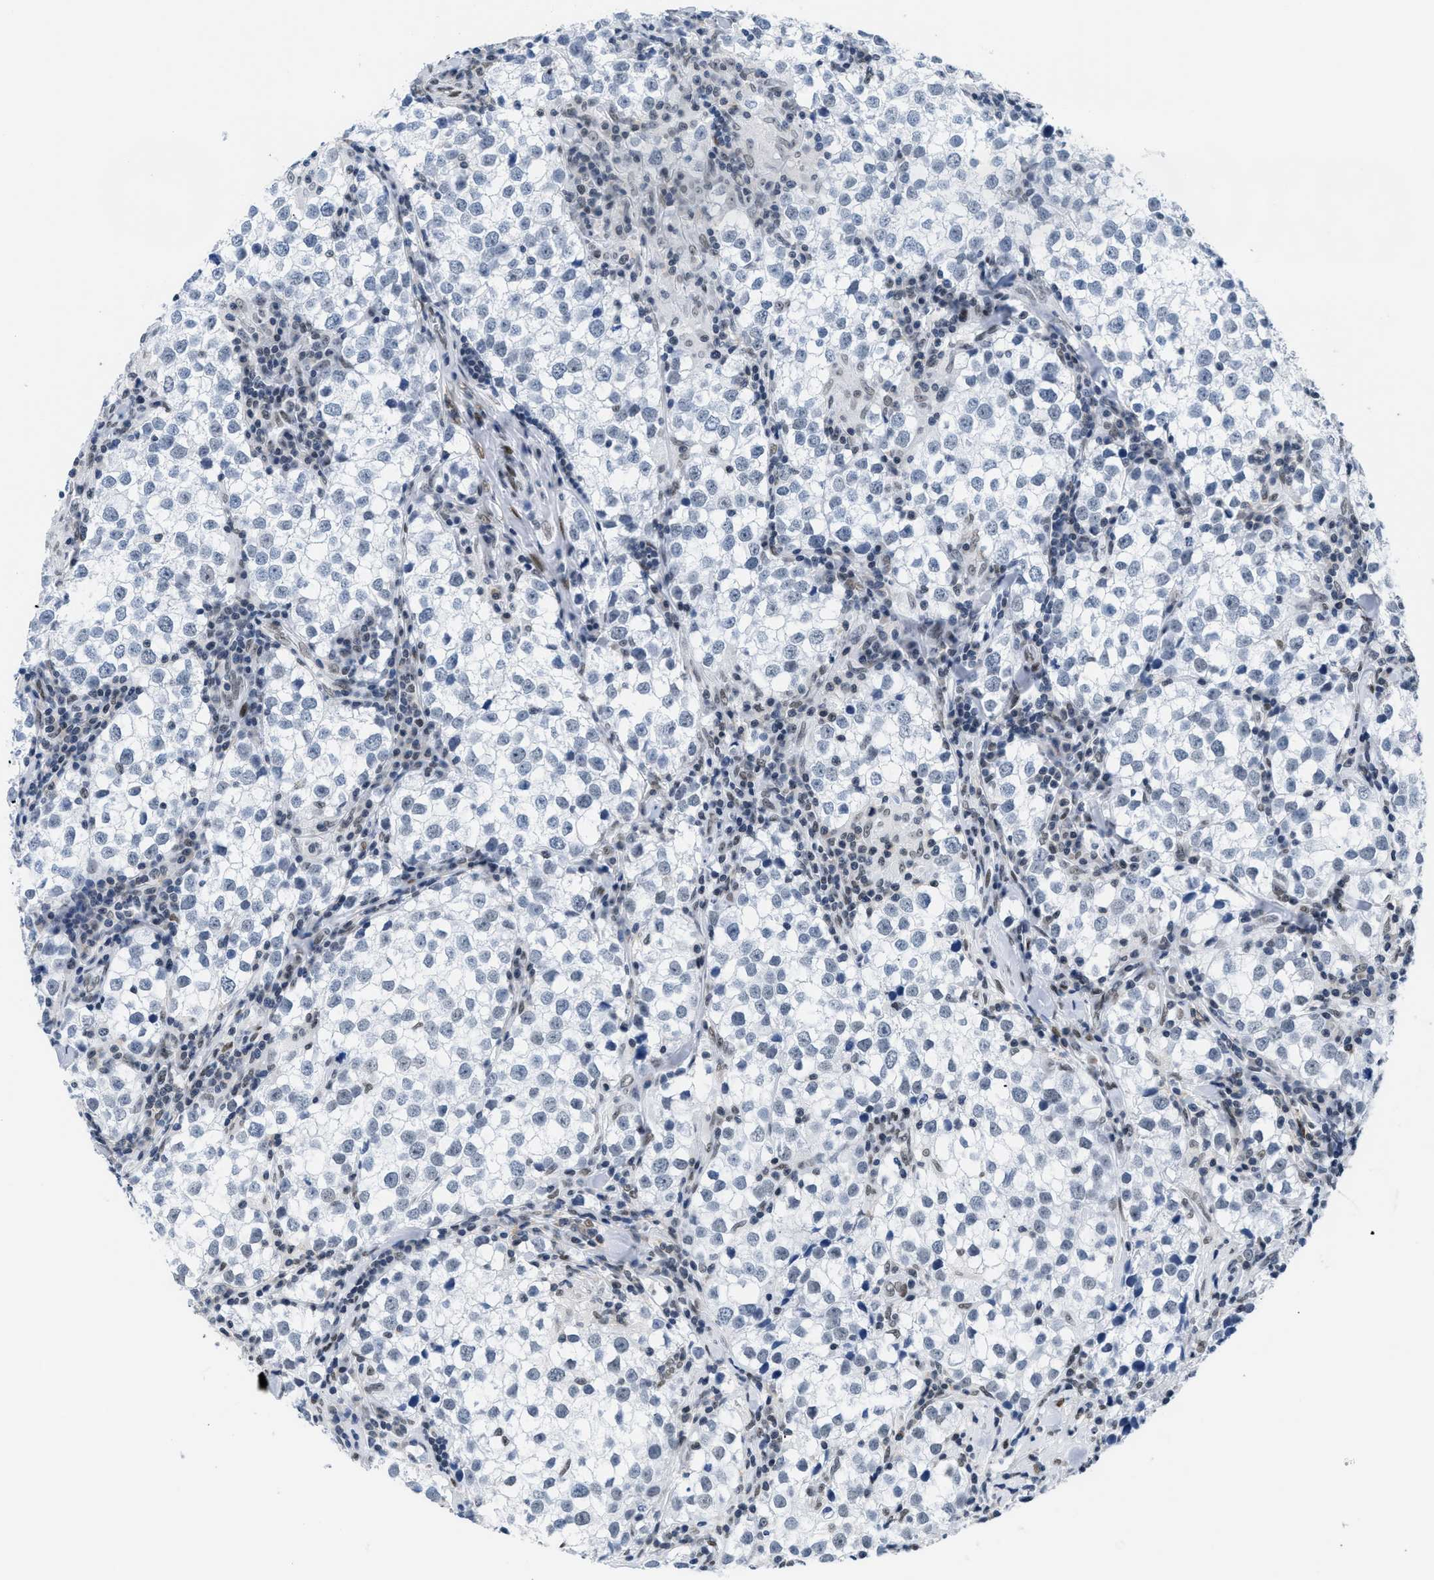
{"staining": {"intensity": "negative", "quantity": "none", "location": "none"}, "tissue": "testis cancer", "cell_type": "Tumor cells", "image_type": "cancer", "snomed": [{"axis": "morphology", "description": "Seminoma, NOS"}, {"axis": "morphology", "description": "Carcinoma, Embryonal, NOS"}, {"axis": "topography", "description": "Testis"}], "caption": "Protein analysis of embryonal carcinoma (testis) shows no significant expression in tumor cells.", "gene": "CTBP1", "patient": {"sex": "male", "age": 36}}